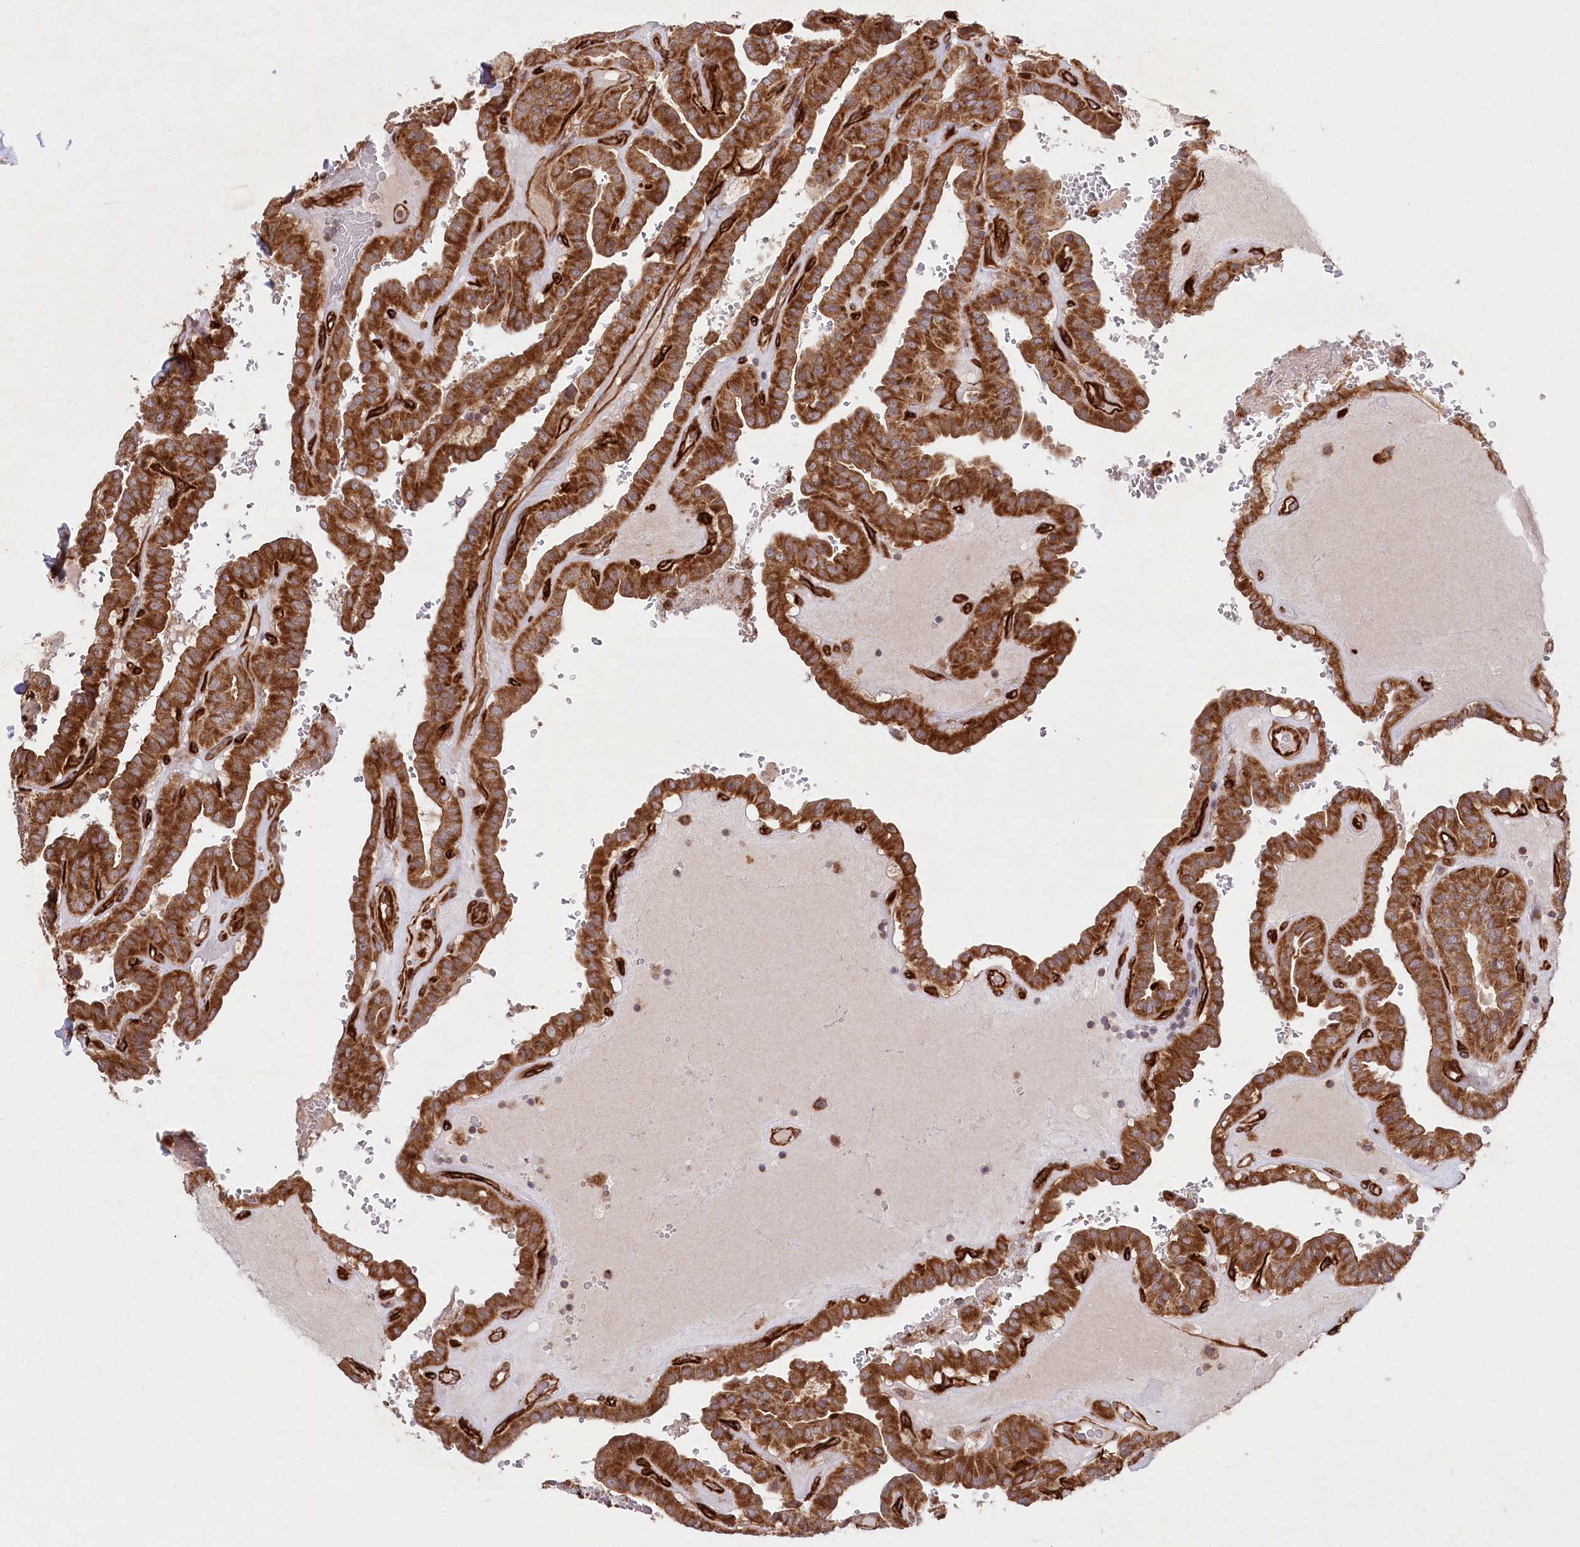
{"staining": {"intensity": "strong", "quantity": ">75%", "location": "cytoplasmic/membranous"}, "tissue": "thyroid cancer", "cell_type": "Tumor cells", "image_type": "cancer", "snomed": [{"axis": "morphology", "description": "Papillary adenocarcinoma, NOS"}, {"axis": "topography", "description": "Thyroid gland"}], "caption": "Tumor cells reveal strong cytoplasmic/membranous staining in approximately >75% of cells in thyroid cancer (papillary adenocarcinoma). (DAB (3,3'-diaminobenzidine) = brown stain, brightfield microscopy at high magnification).", "gene": "MTPAP", "patient": {"sex": "male", "age": 77}}